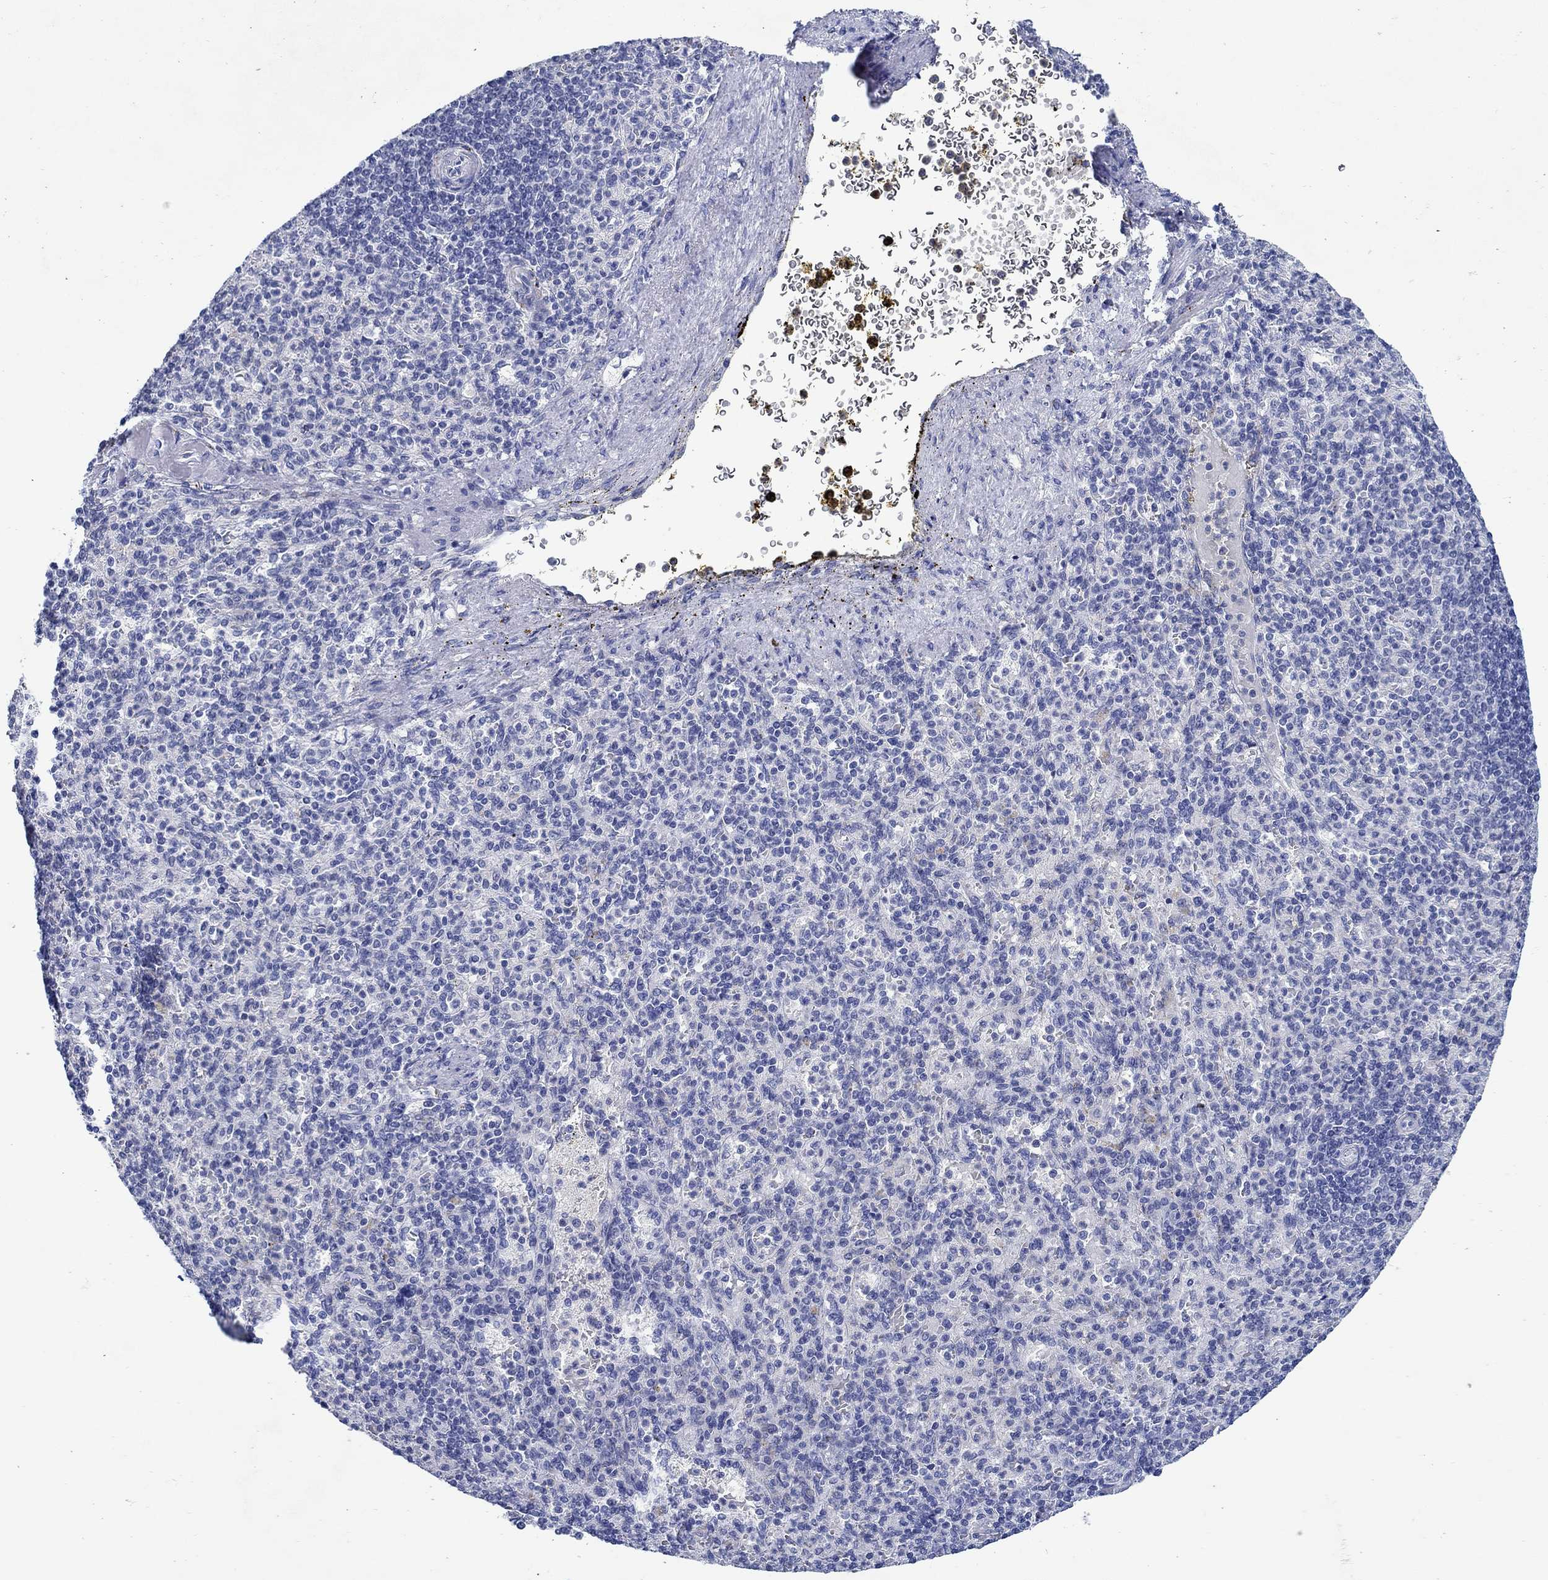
{"staining": {"intensity": "negative", "quantity": "none", "location": "none"}, "tissue": "spleen", "cell_type": "Cells in red pulp", "image_type": "normal", "snomed": [{"axis": "morphology", "description": "Normal tissue, NOS"}, {"axis": "topography", "description": "Spleen"}], "caption": "IHC of benign spleen exhibits no staining in cells in red pulp.", "gene": "MC2R", "patient": {"sex": "female", "age": 74}}